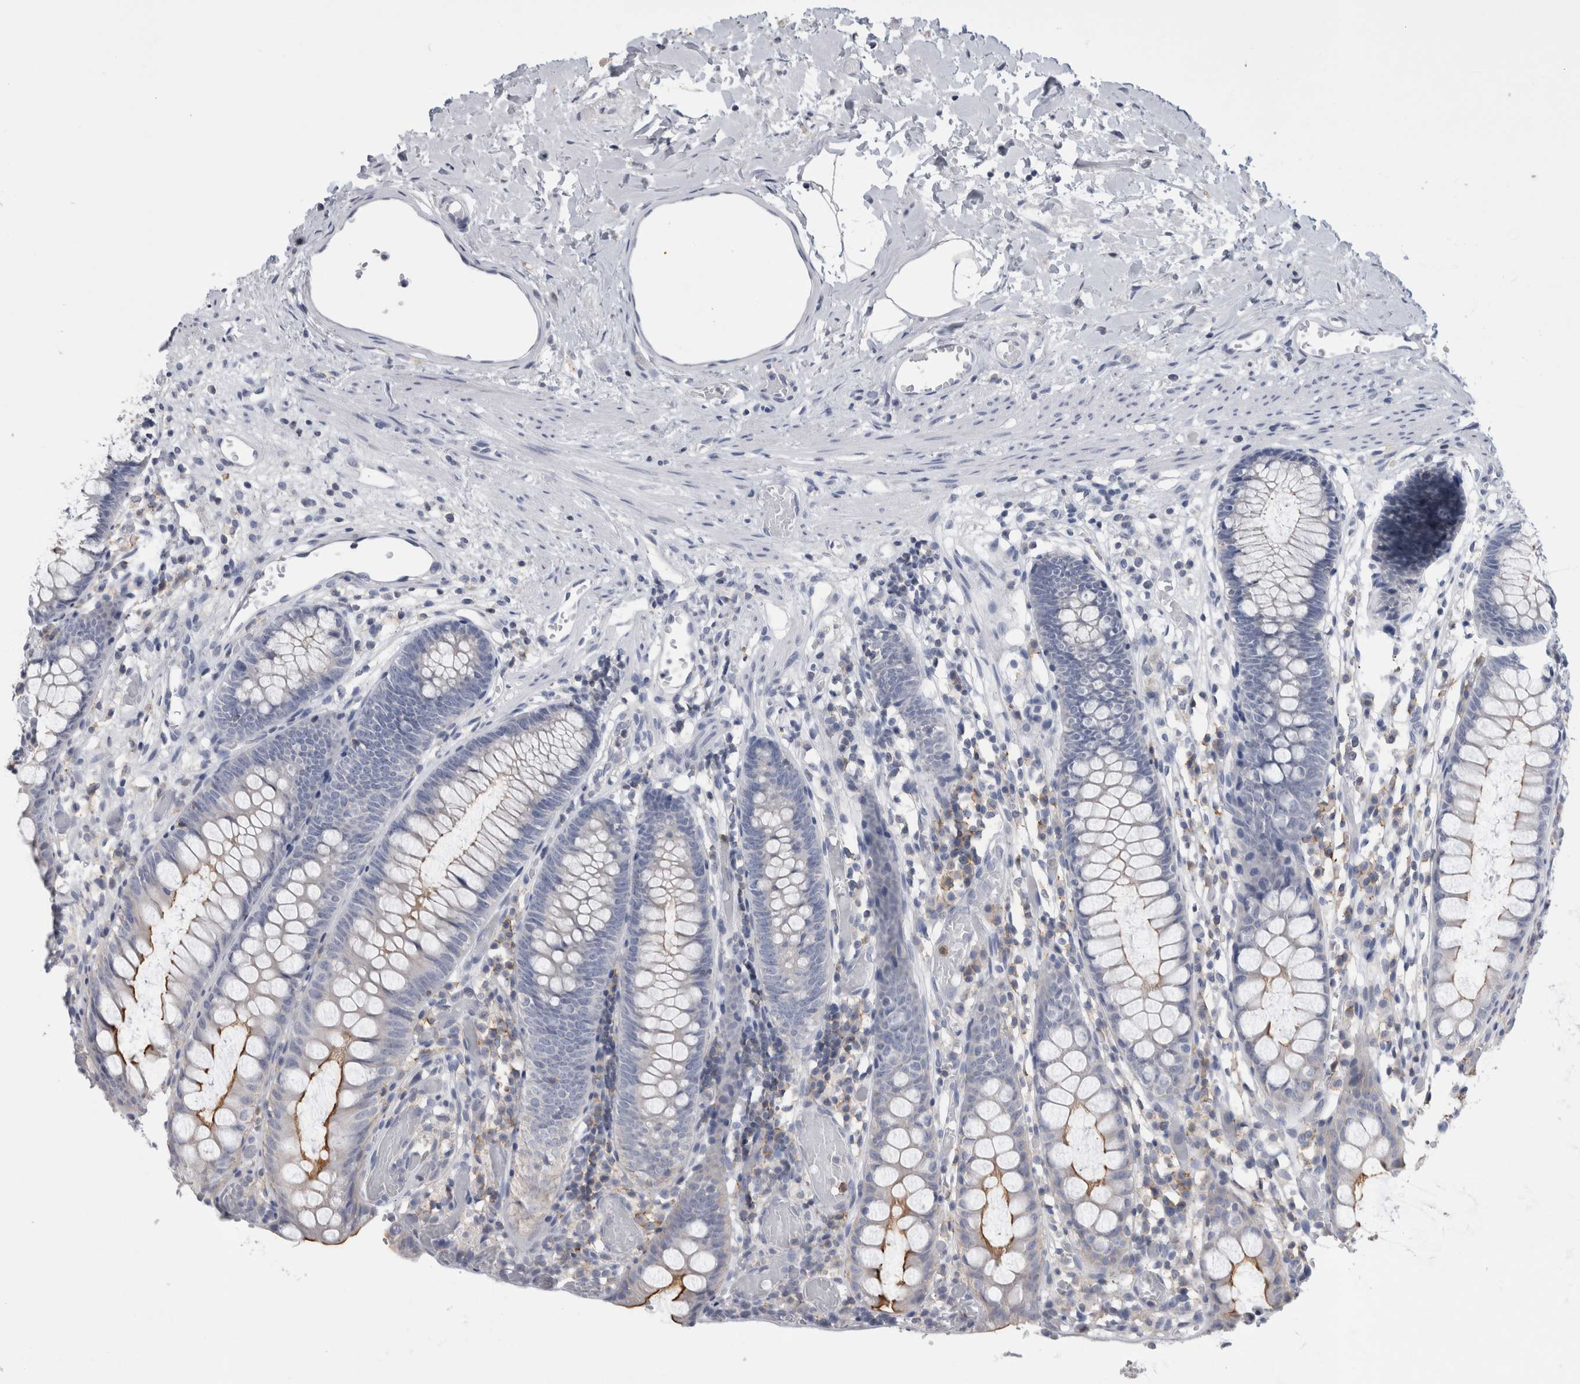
{"staining": {"intensity": "negative", "quantity": "none", "location": "none"}, "tissue": "colon", "cell_type": "Endothelial cells", "image_type": "normal", "snomed": [{"axis": "morphology", "description": "Normal tissue, NOS"}, {"axis": "topography", "description": "Colon"}], "caption": "The image displays no significant staining in endothelial cells of colon.", "gene": "ANKFY1", "patient": {"sex": "male", "age": 14}}